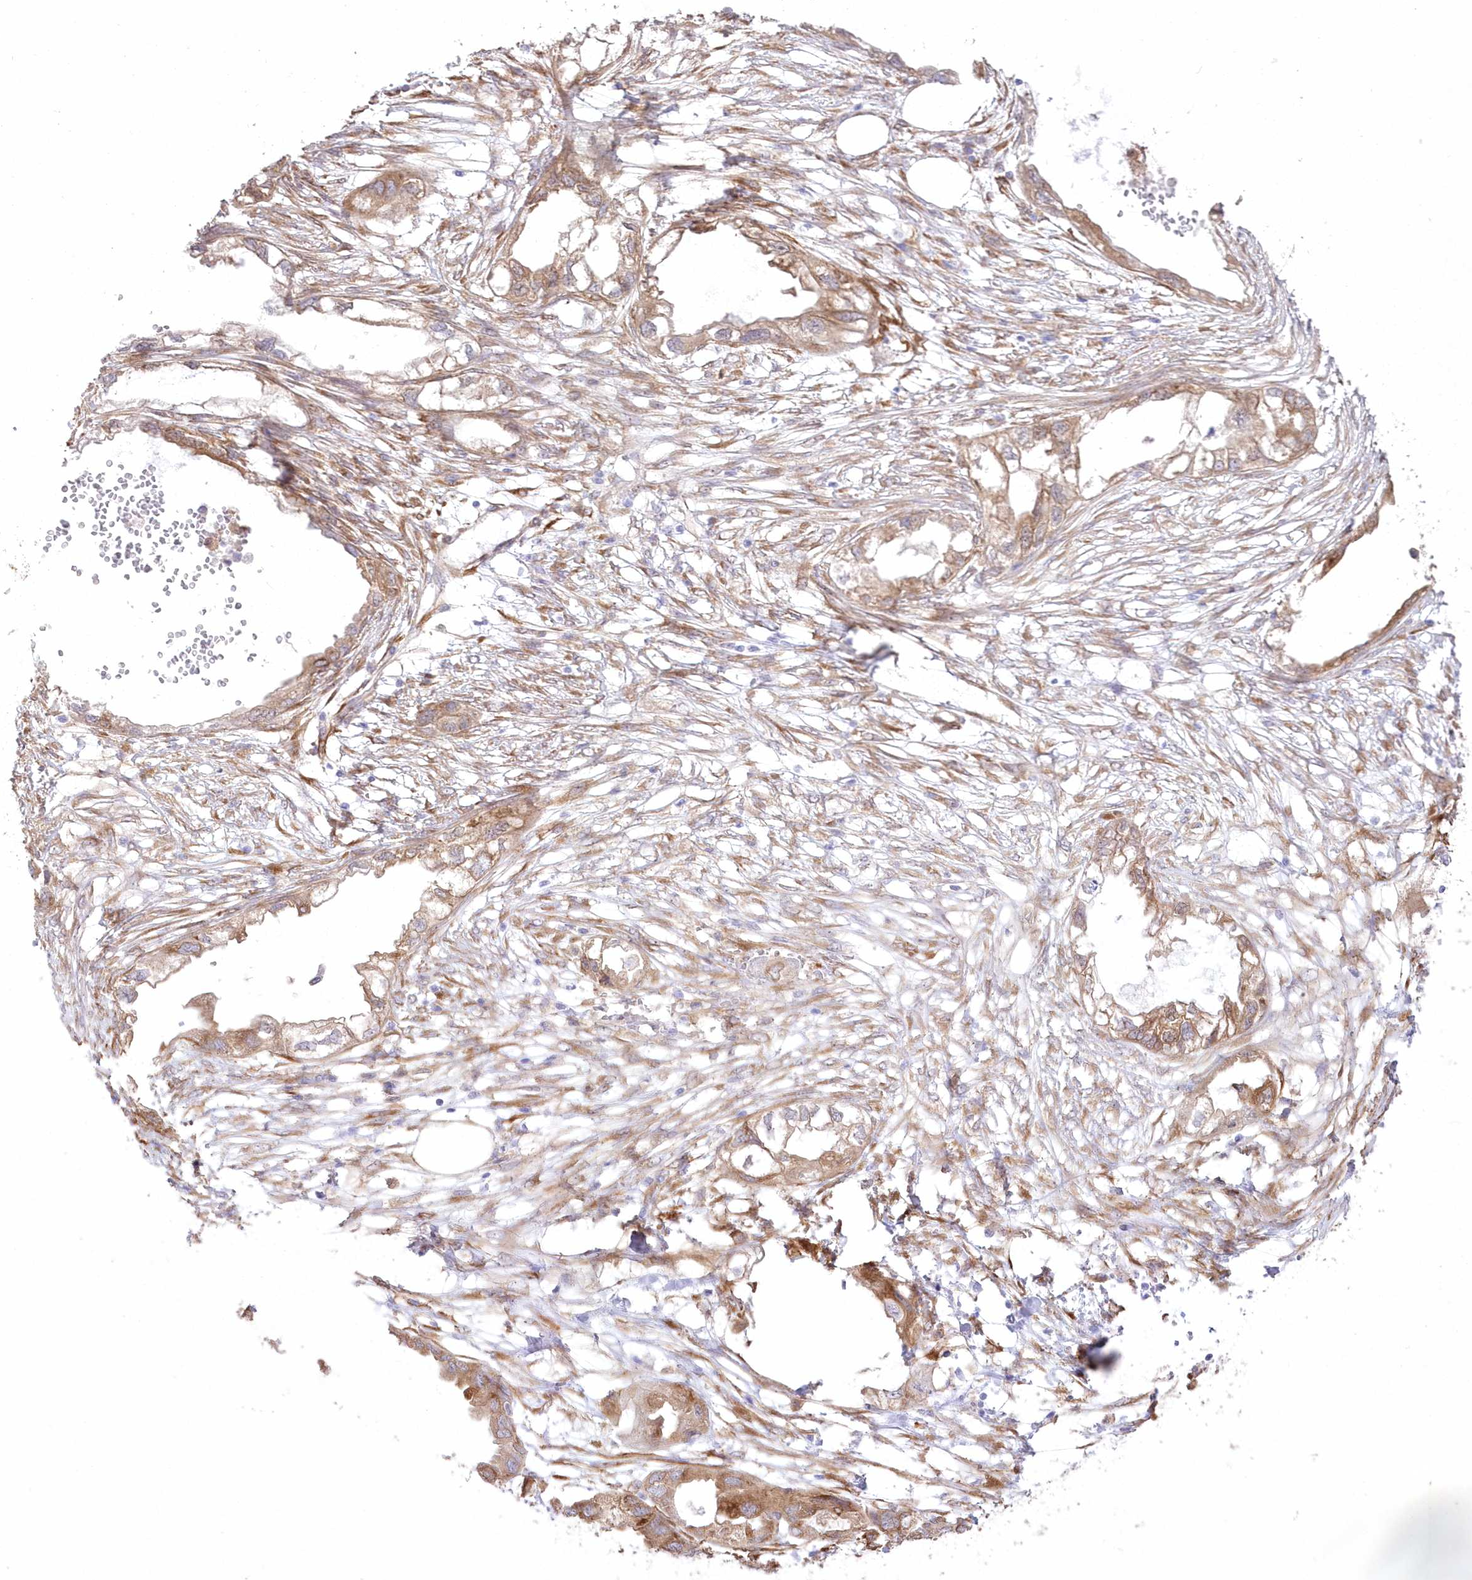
{"staining": {"intensity": "moderate", "quantity": ">75%", "location": "cytoplasmic/membranous"}, "tissue": "endometrial cancer", "cell_type": "Tumor cells", "image_type": "cancer", "snomed": [{"axis": "morphology", "description": "Adenocarcinoma, NOS"}, {"axis": "morphology", "description": "Adenocarcinoma, metastatic, NOS"}, {"axis": "topography", "description": "Adipose tissue"}, {"axis": "topography", "description": "Endometrium"}], "caption": "Tumor cells show medium levels of moderate cytoplasmic/membranous positivity in approximately >75% of cells in endometrial cancer (metastatic adenocarcinoma).", "gene": "SH3PXD2B", "patient": {"sex": "female", "age": 67}}